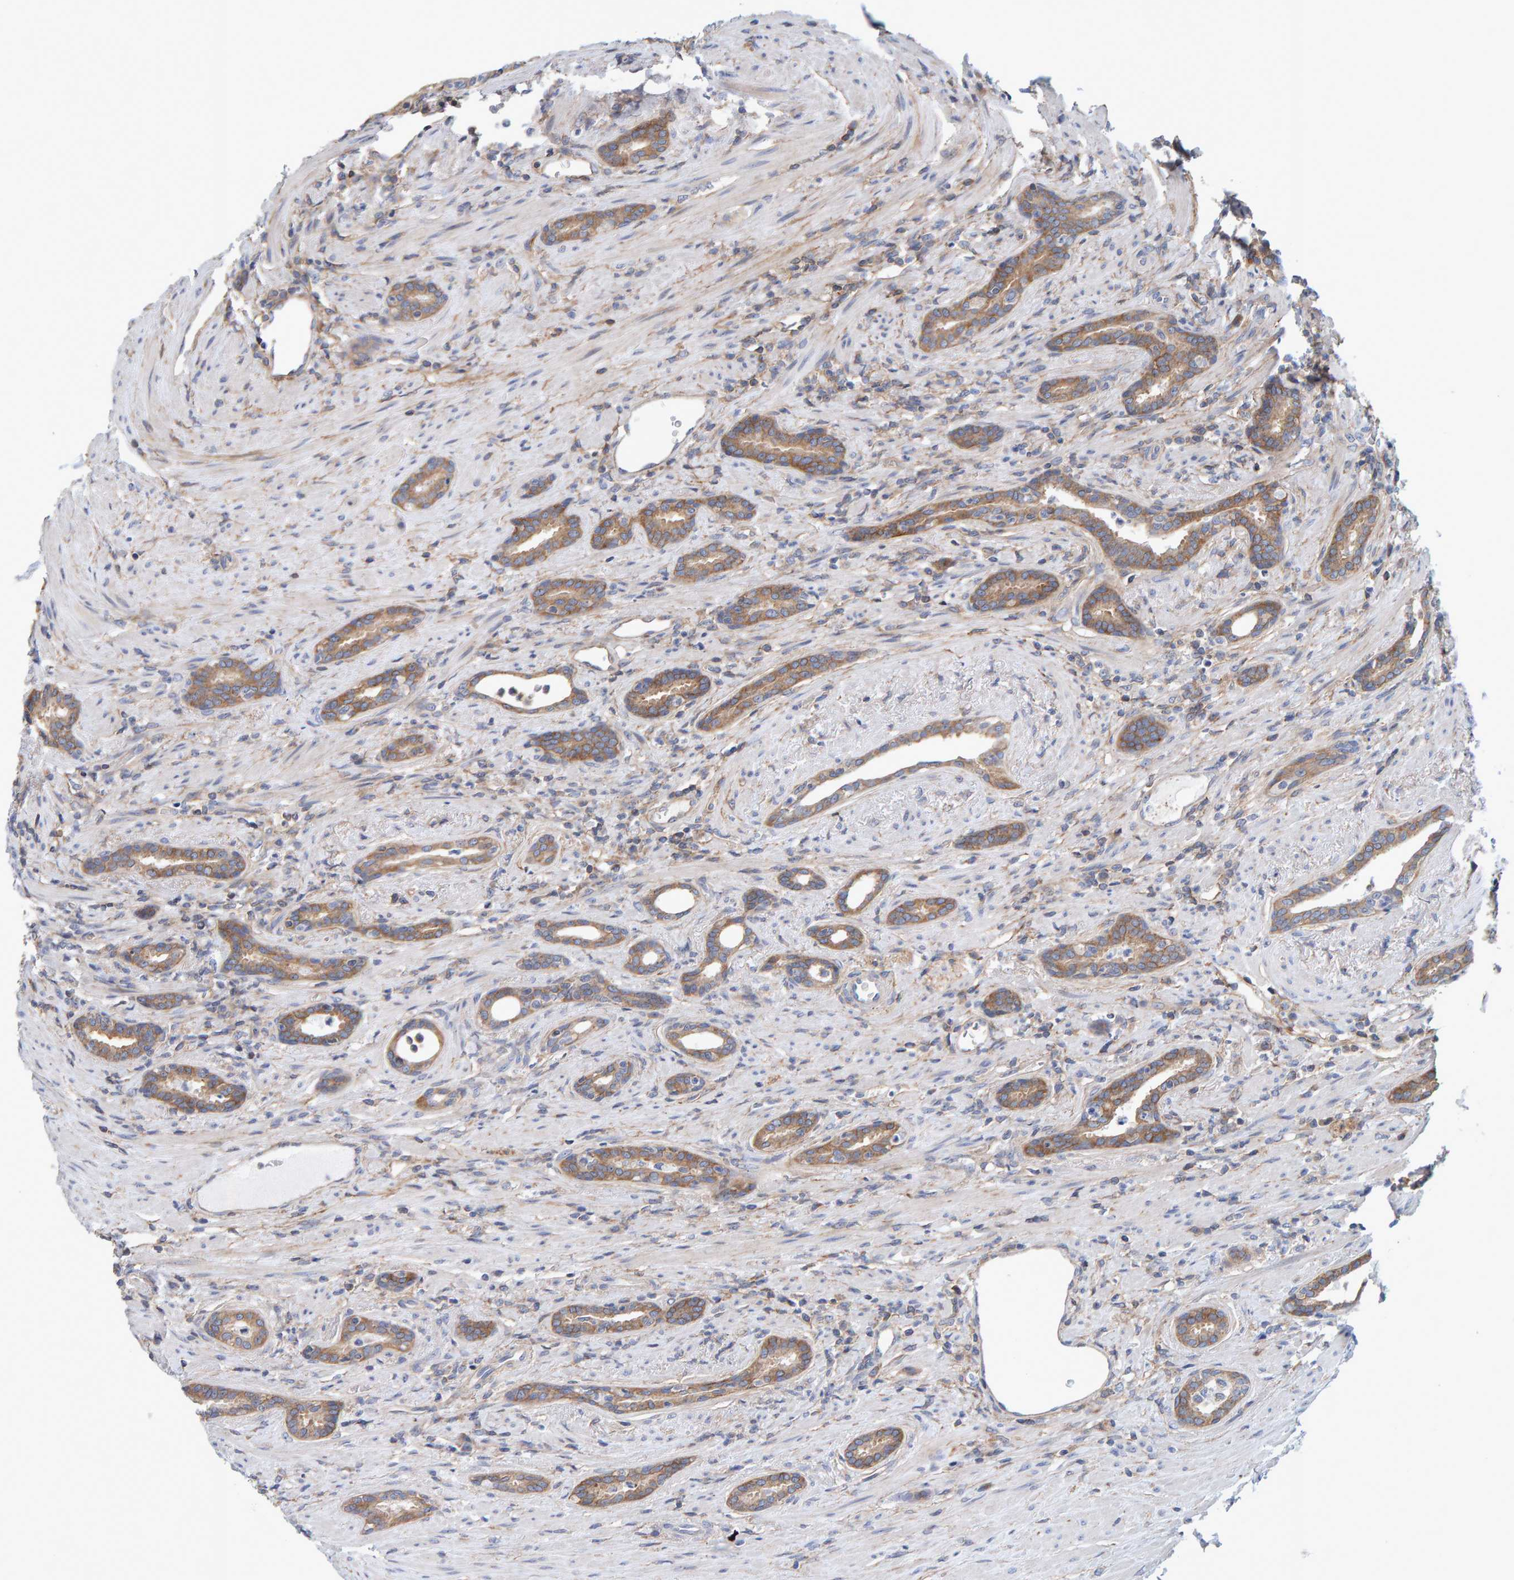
{"staining": {"intensity": "moderate", "quantity": ">75%", "location": "cytoplasmic/membranous"}, "tissue": "prostate cancer", "cell_type": "Tumor cells", "image_type": "cancer", "snomed": [{"axis": "morphology", "description": "Adenocarcinoma, High grade"}, {"axis": "topography", "description": "Prostate"}], "caption": "Prostate cancer (high-grade adenocarcinoma) stained for a protein (brown) exhibits moderate cytoplasmic/membranous positive expression in approximately >75% of tumor cells.", "gene": "RGP1", "patient": {"sex": "male", "age": 71}}